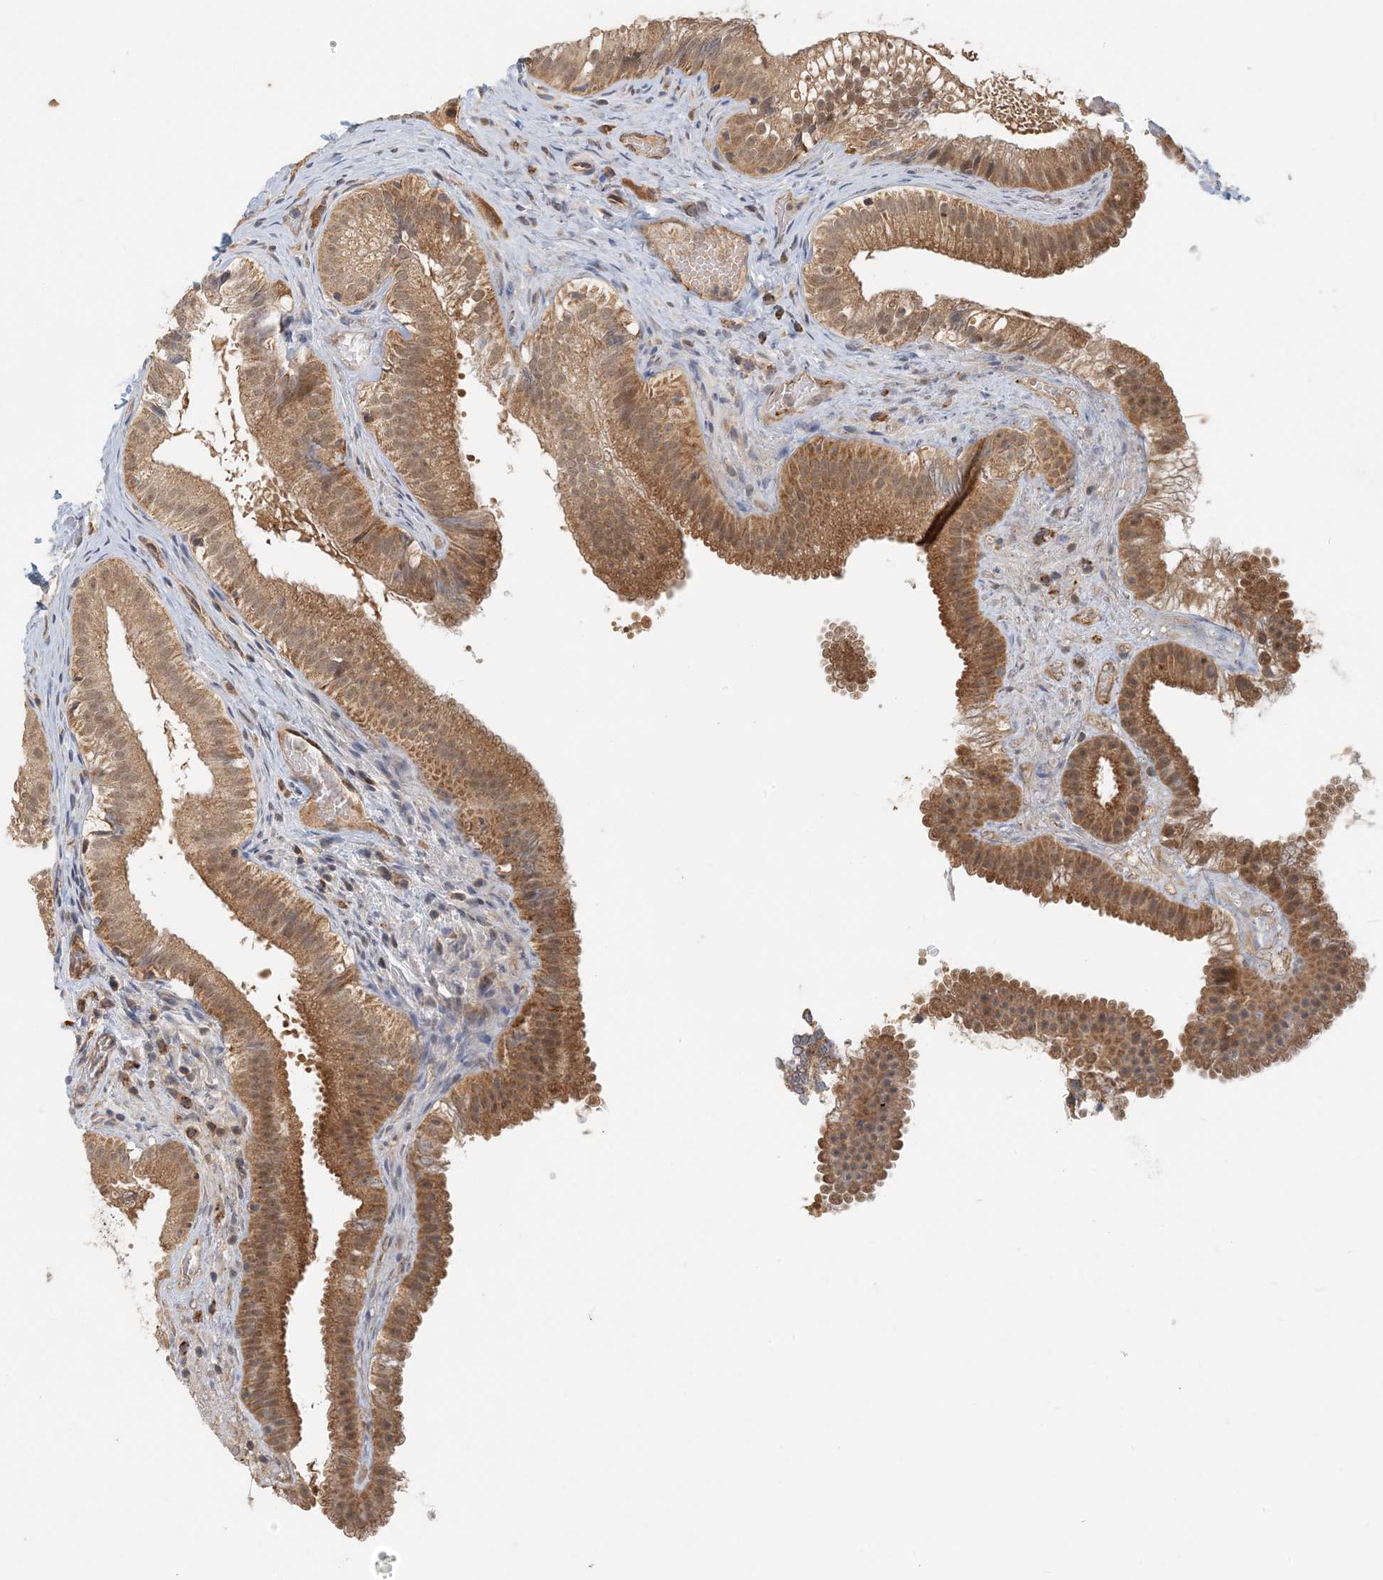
{"staining": {"intensity": "moderate", "quantity": ">75%", "location": "cytoplasmic/membranous"}, "tissue": "gallbladder", "cell_type": "Glandular cells", "image_type": "normal", "snomed": [{"axis": "morphology", "description": "Normal tissue, NOS"}, {"axis": "topography", "description": "Gallbladder"}], "caption": "Protein staining by immunohistochemistry shows moderate cytoplasmic/membranous positivity in about >75% of glandular cells in benign gallbladder.", "gene": "ZBTB3", "patient": {"sex": "female", "age": 30}}